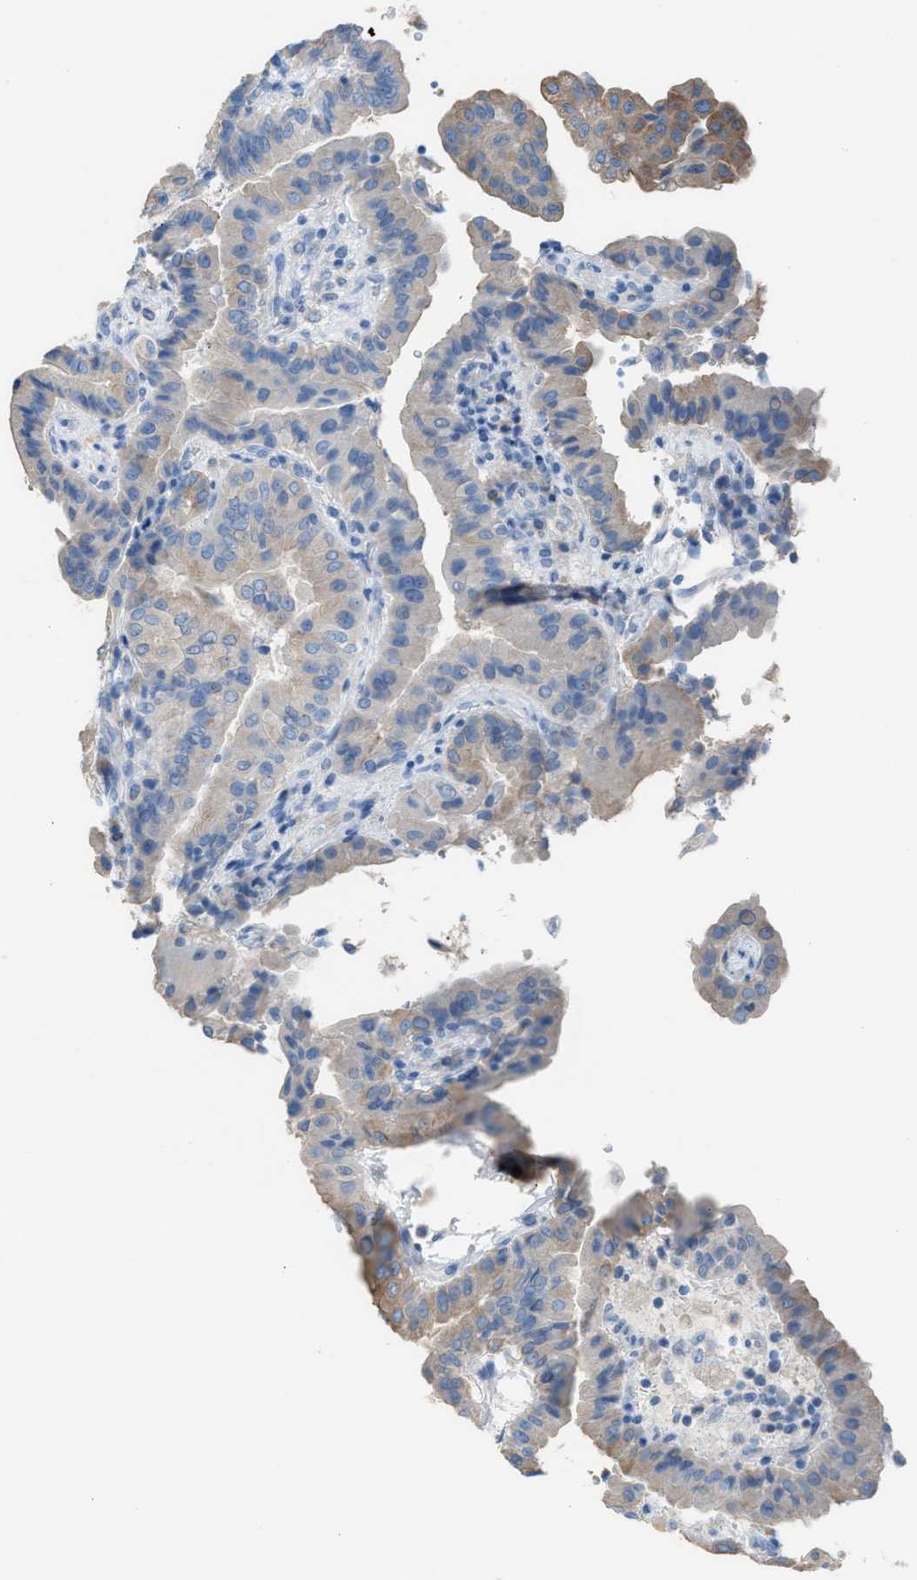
{"staining": {"intensity": "weak", "quantity": "25%-75%", "location": "cytoplasmic/membranous"}, "tissue": "thyroid cancer", "cell_type": "Tumor cells", "image_type": "cancer", "snomed": [{"axis": "morphology", "description": "Papillary adenocarcinoma, NOS"}, {"axis": "topography", "description": "Thyroid gland"}], "caption": "Immunohistochemistry (DAB) staining of thyroid cancer displays weak cytoplasmic/membranous protein expression in approximately 25%-75% of tumor cells. (IHC, brightfield microscopy, high magnification).", "gene": "NQO2", "patient": {"sex": "male", "age": 33}}